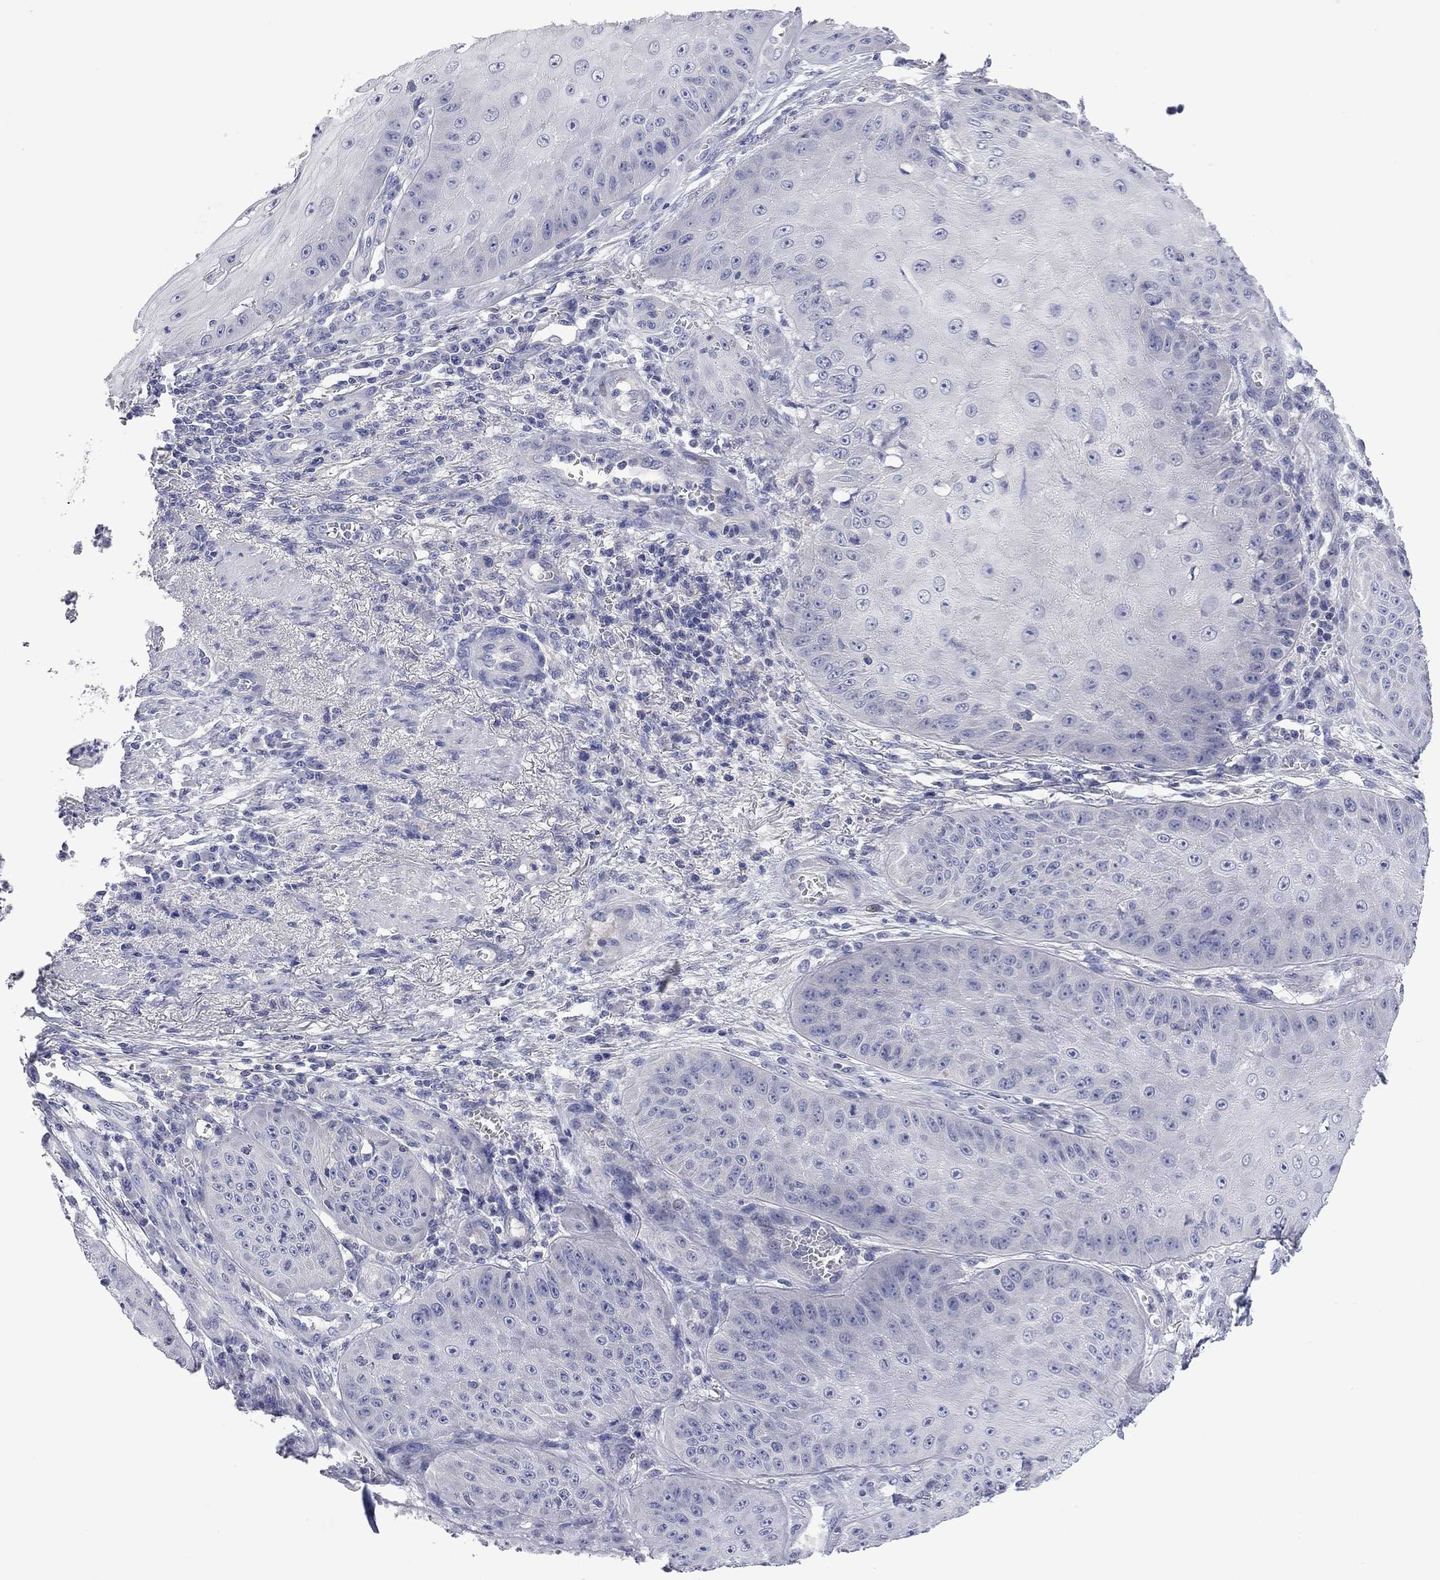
{"staining": {"intensity": "negative", "quantity": "none", "location": "none"}, "tissue": "skin cancer", "cell_type": "Tumor cells", "image_type": "cancer", "snomed": [{"axis": "morphology", "description": "Squamous cell carcinoma, NOS"}, {"axis": "topography", "description": "Skin"}], "caption": "Human skin cancer stained for a protein using immunohistochemistry exhibits no expression in tumor cells.", "gene": "ABCB4", "patient": {"sex": "male", "age": 70}}